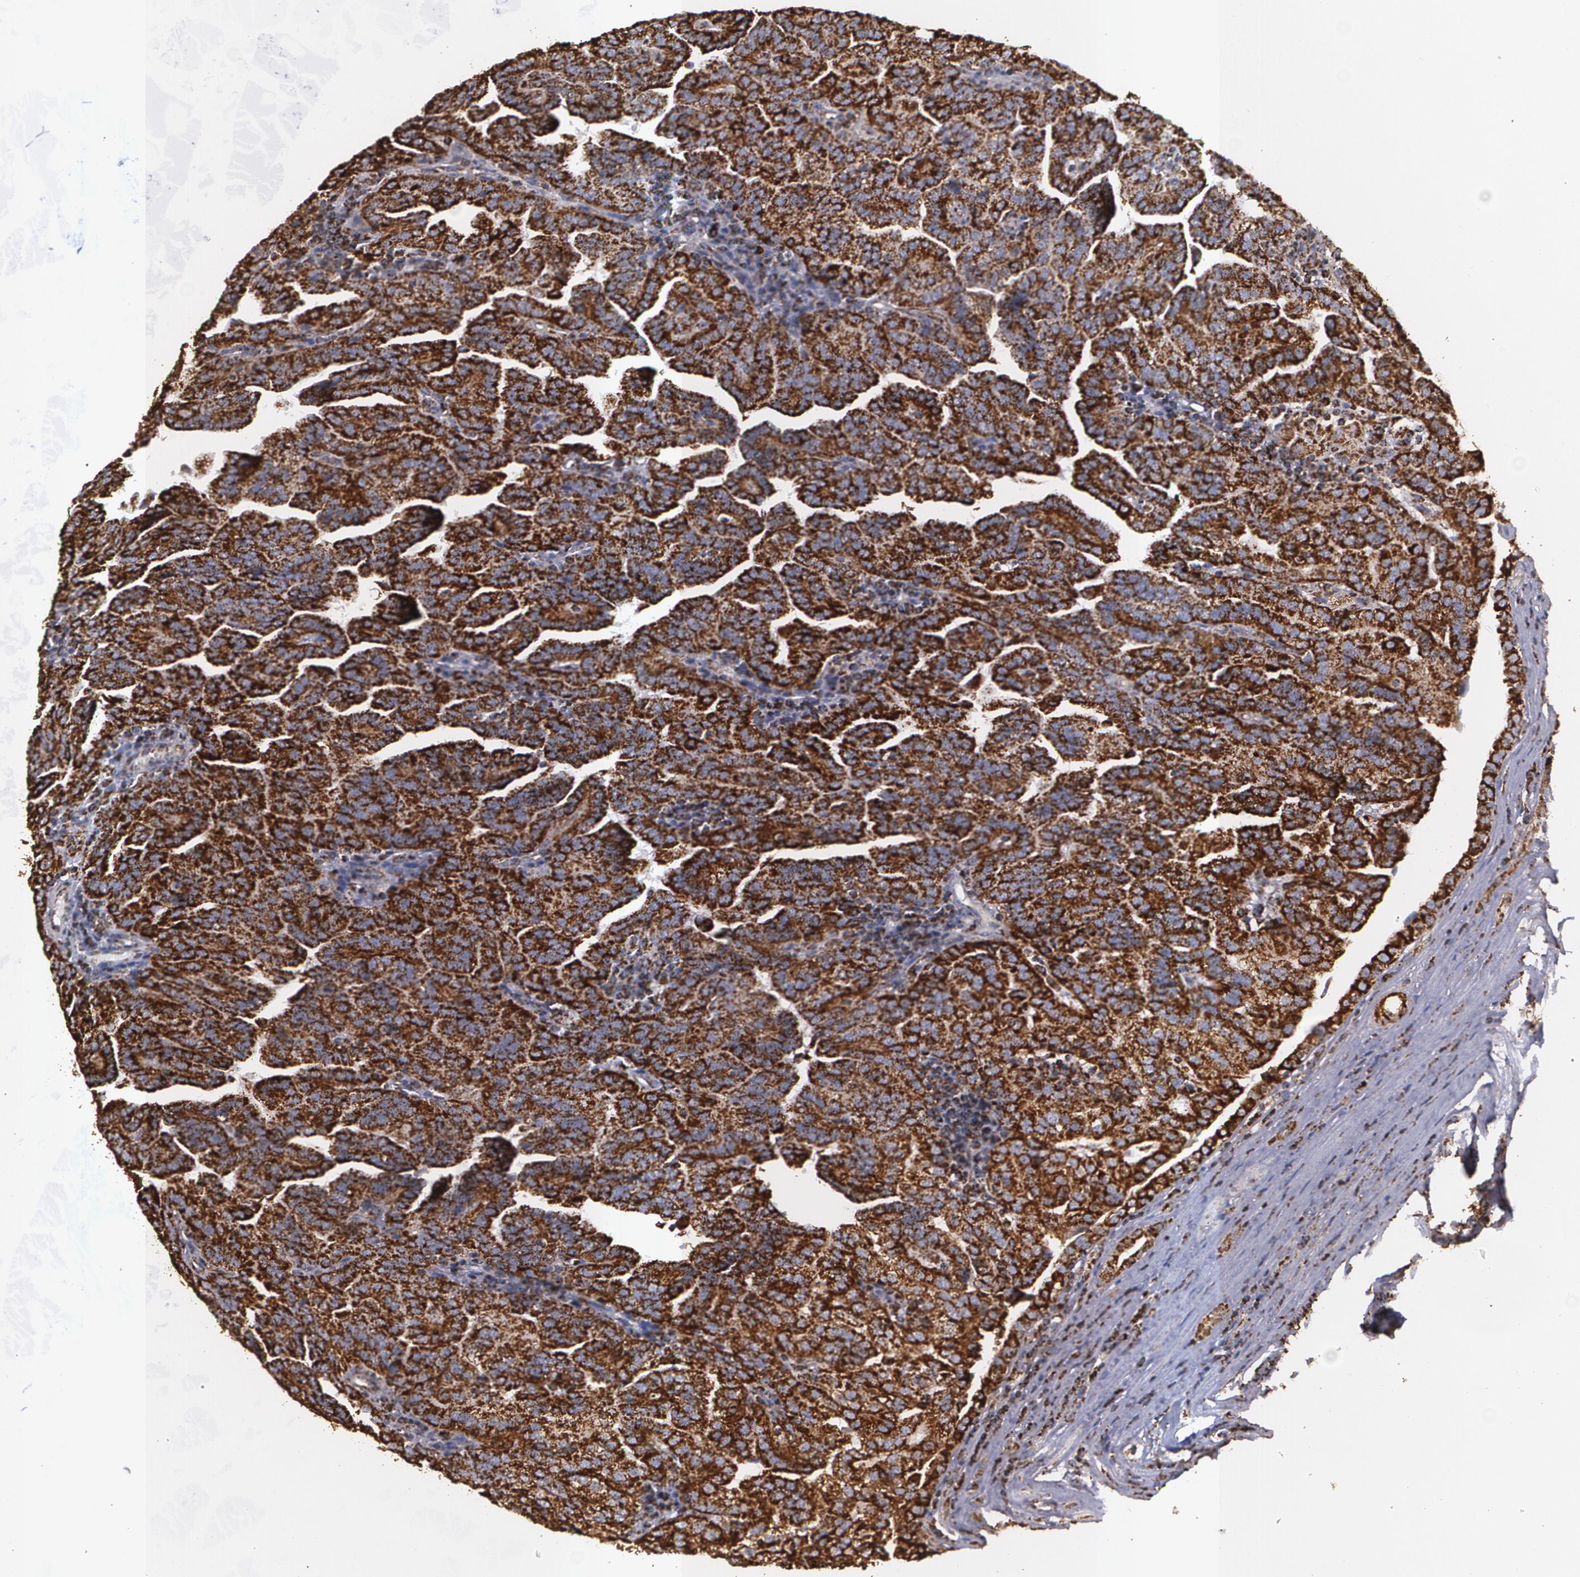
{"staining": {"intensity": "strong", "quantity": ">75%", "location": "cytoplasmic/membranous"}, "tissue": "renal cancer", "cell_type": "Tumor cells", "image_type": "cancer", "snomed": [{"axis": "morphology", "description": "Adenocarcinoma, NOS"}, {"axis": "topography", "description": "Kidney"}], "caption": "Immunohistochemistry (IHC) (DAB (3,3'-diaminobenzidine)) staining of human adenocarcinoma (renal) displays strong cytoplasmic/membranous protein expression in about >75% of tumor cells.", "gene": "HSPD1", "patient": {"sex": "male", "age": 61}}